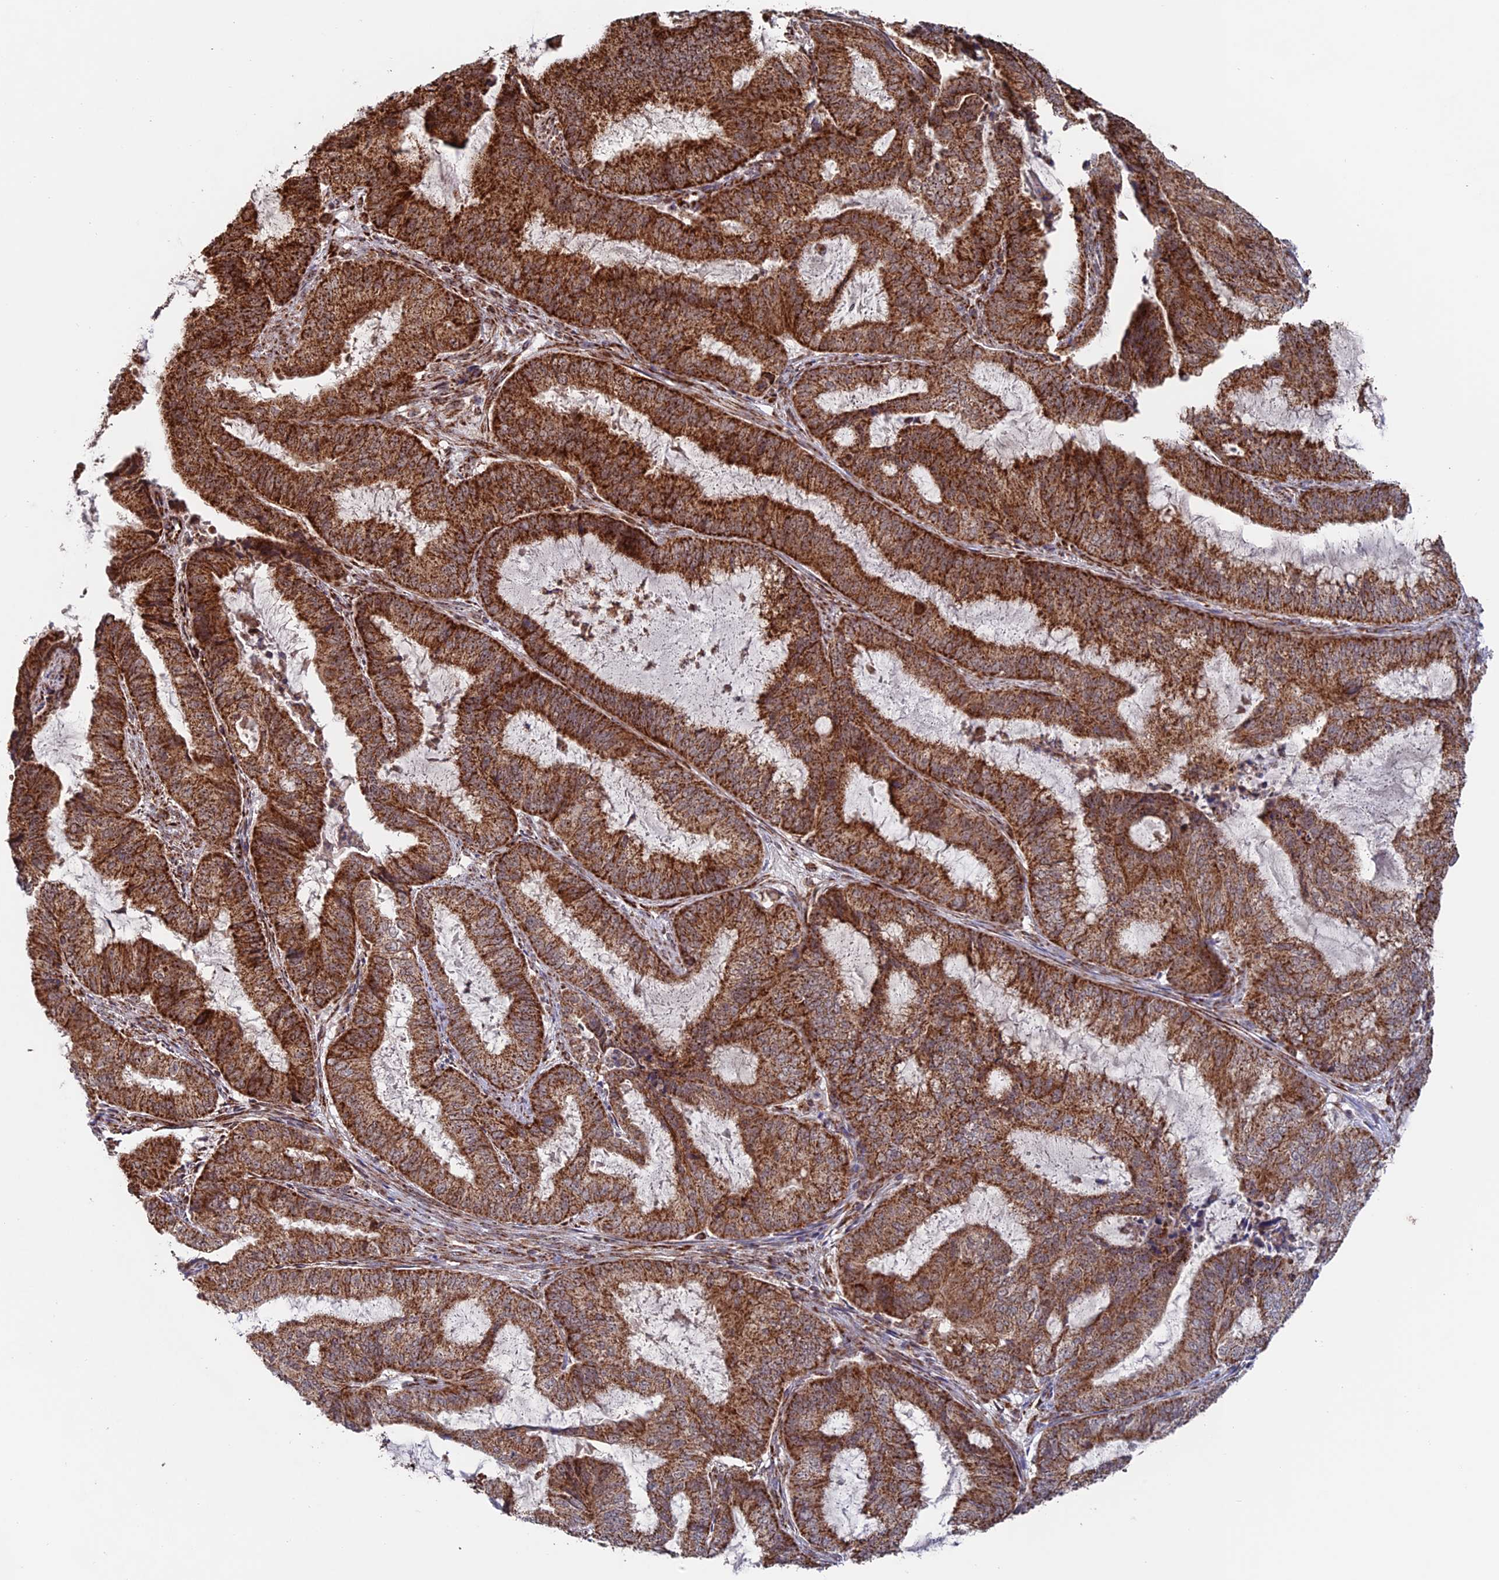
{"staining": {"intensity": "strong", "quantity": ">75%", "location": "cytoplasmic/membranous"}, "tissue": "endometrial cancer", "cell_type": "Tumor cells", "image_type": "cancer", "snomed": [{"axis": "morphology", "description": "Adenocarcinoma, NOS"}, {"axis": "topography", "description": "Endometrium"}], "caption": "This micrograph reveals immunohistochemistry staining of human endometrial cancer (adenocarcinoma), with high strong cytoplasmic/membranous staining in about >75% of tumor cells.", "gene": "DTYMK", "patient": {"sex": "female", "age": 51}}